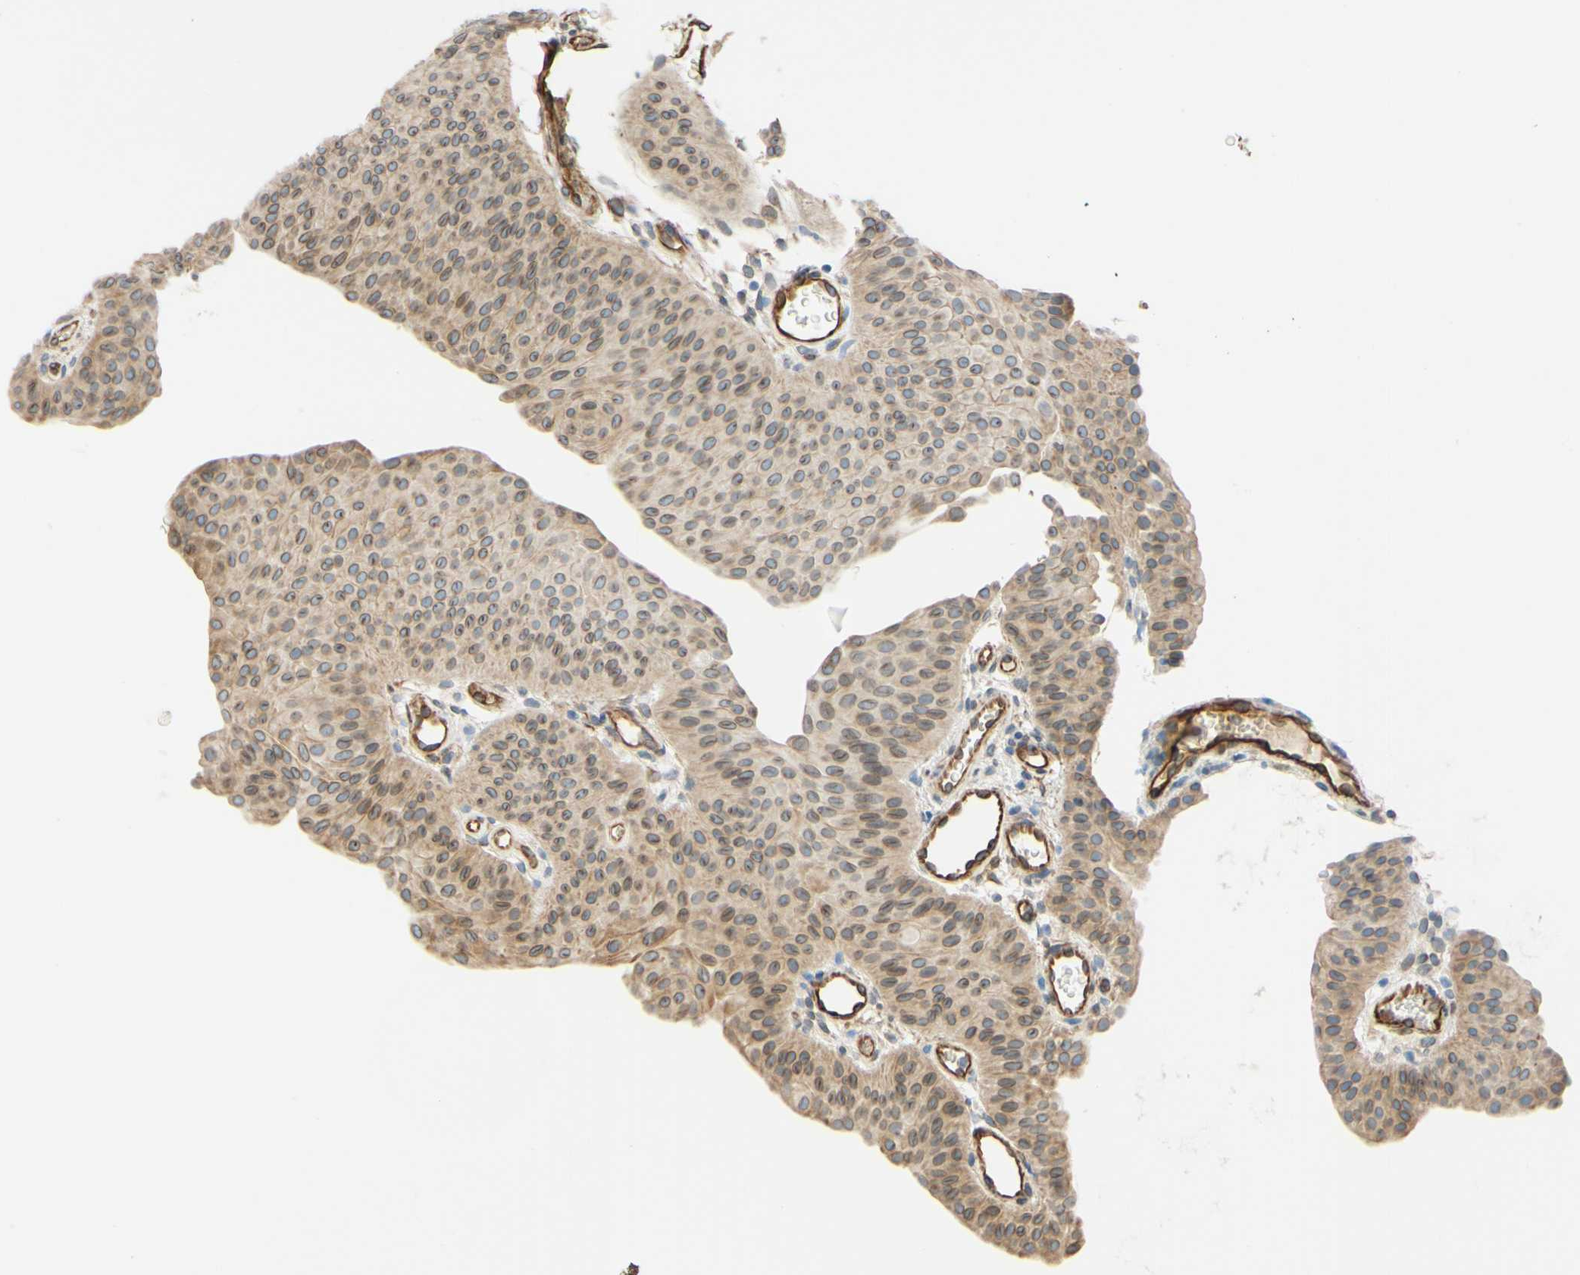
{"staining": {"intensity": "weak", "quantity": ">75%", "location": "cytoplasmic/membranous,nuclear"}, "tissue": "urothelial cancer", "cell_type": "Tumor cells", "image_type": "cancer", "snomed": [{"axis": "morphology", "description": "Urothelial carcinoma, Low grade"}, {"axis": "topography", "description": "Urinary bladder"}], "caption": "The immunohistochemical stain highlights weak cytoplasmic/membranous and nuclear expression in tumor cells of urothelial cancer tissue. Nuclei are stained in blue.", "gene": "ENDOD1", "patient": {"sex": "female", "age": 60}}